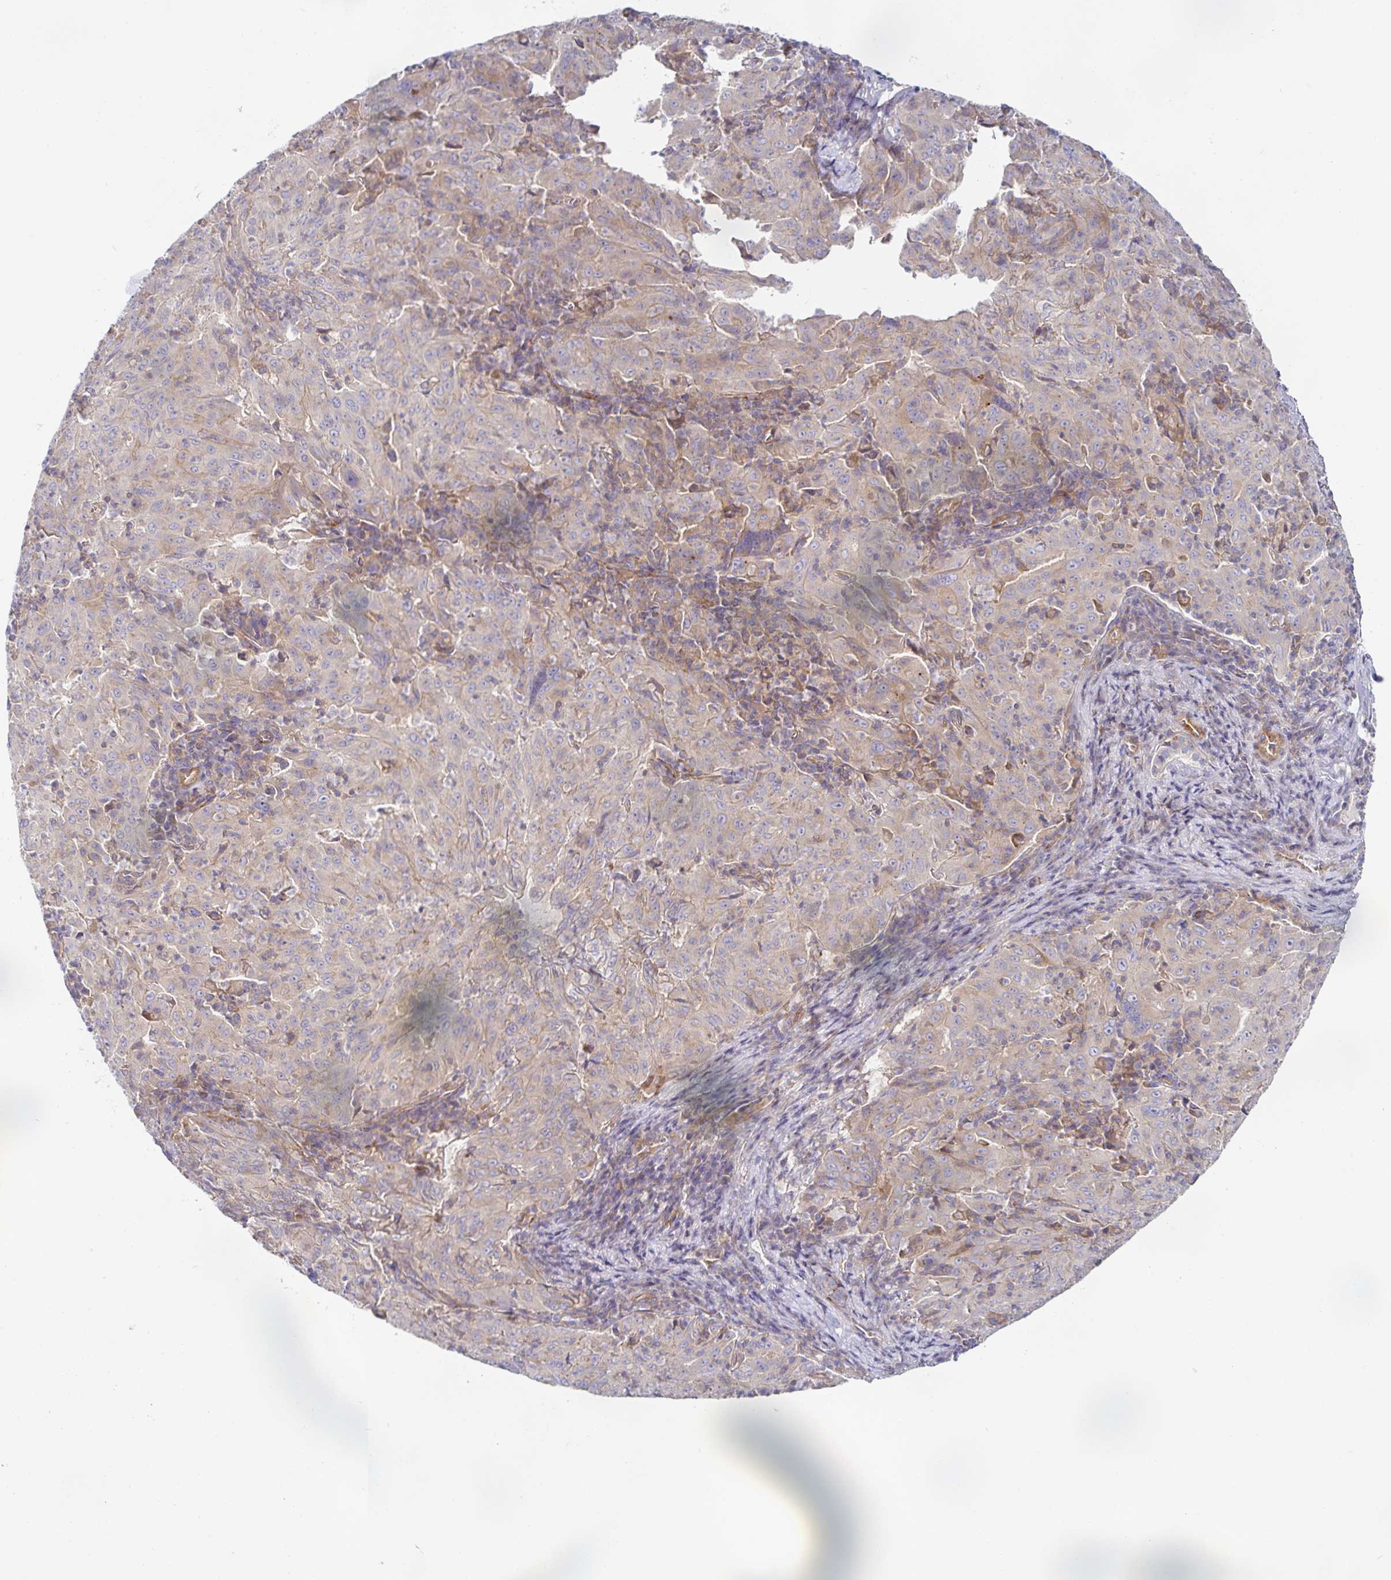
{"staining": {"intensity": "negative", "quantity": "none", "location": "none"}, "tissue": "pancreatic cancer", "cell_type": "Tumor cells", "image_type": "cancer", "snomed": [{"axis": "morphology", "description": "Adenocarcinoma, NOS"}, {"axis": "topography", "description": "Pancreas"}], "caption": "Tumor cells are negative for brown protein staining in adenocarcinoma (pancreatic).", "gene": "METTL22", "patient": {"sex": "male", "age": 63}}